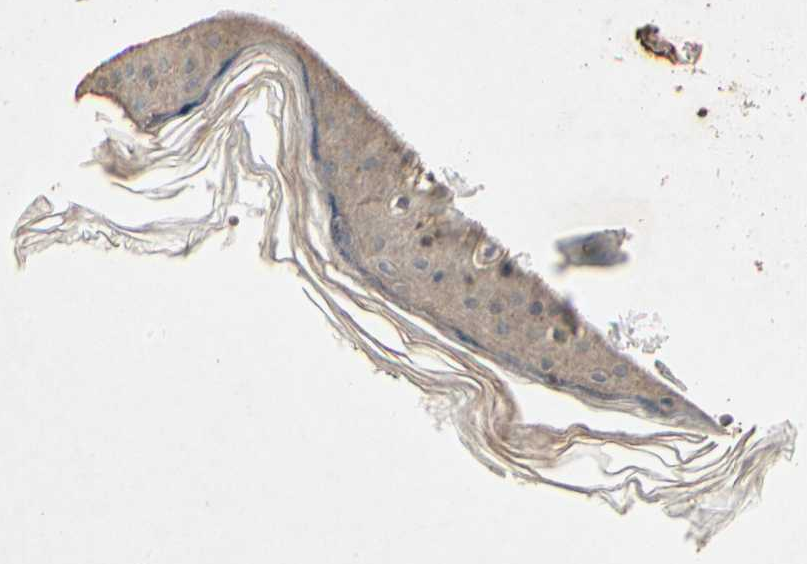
{"staining": {"intensity": "moderate", "quantity": ">75%", "location": "cytoplasmic/membranous"}, "tissue": "skin", "cell_type": "Fibroblasts", "image_type": "normal", "snomed": [{"axis": "morphology", "description": "Normal tissue, NOS"}, {"axis": "topography", "description": "Skin"}], "caption": "An image showing moderate cytoplasmic/membranous expression in about >75% of fibroblasts in benign skin, as visualized by brown immunohistochemical staining.", "gene": "TEK", "patient": {"sex": "male", "age": 67}}